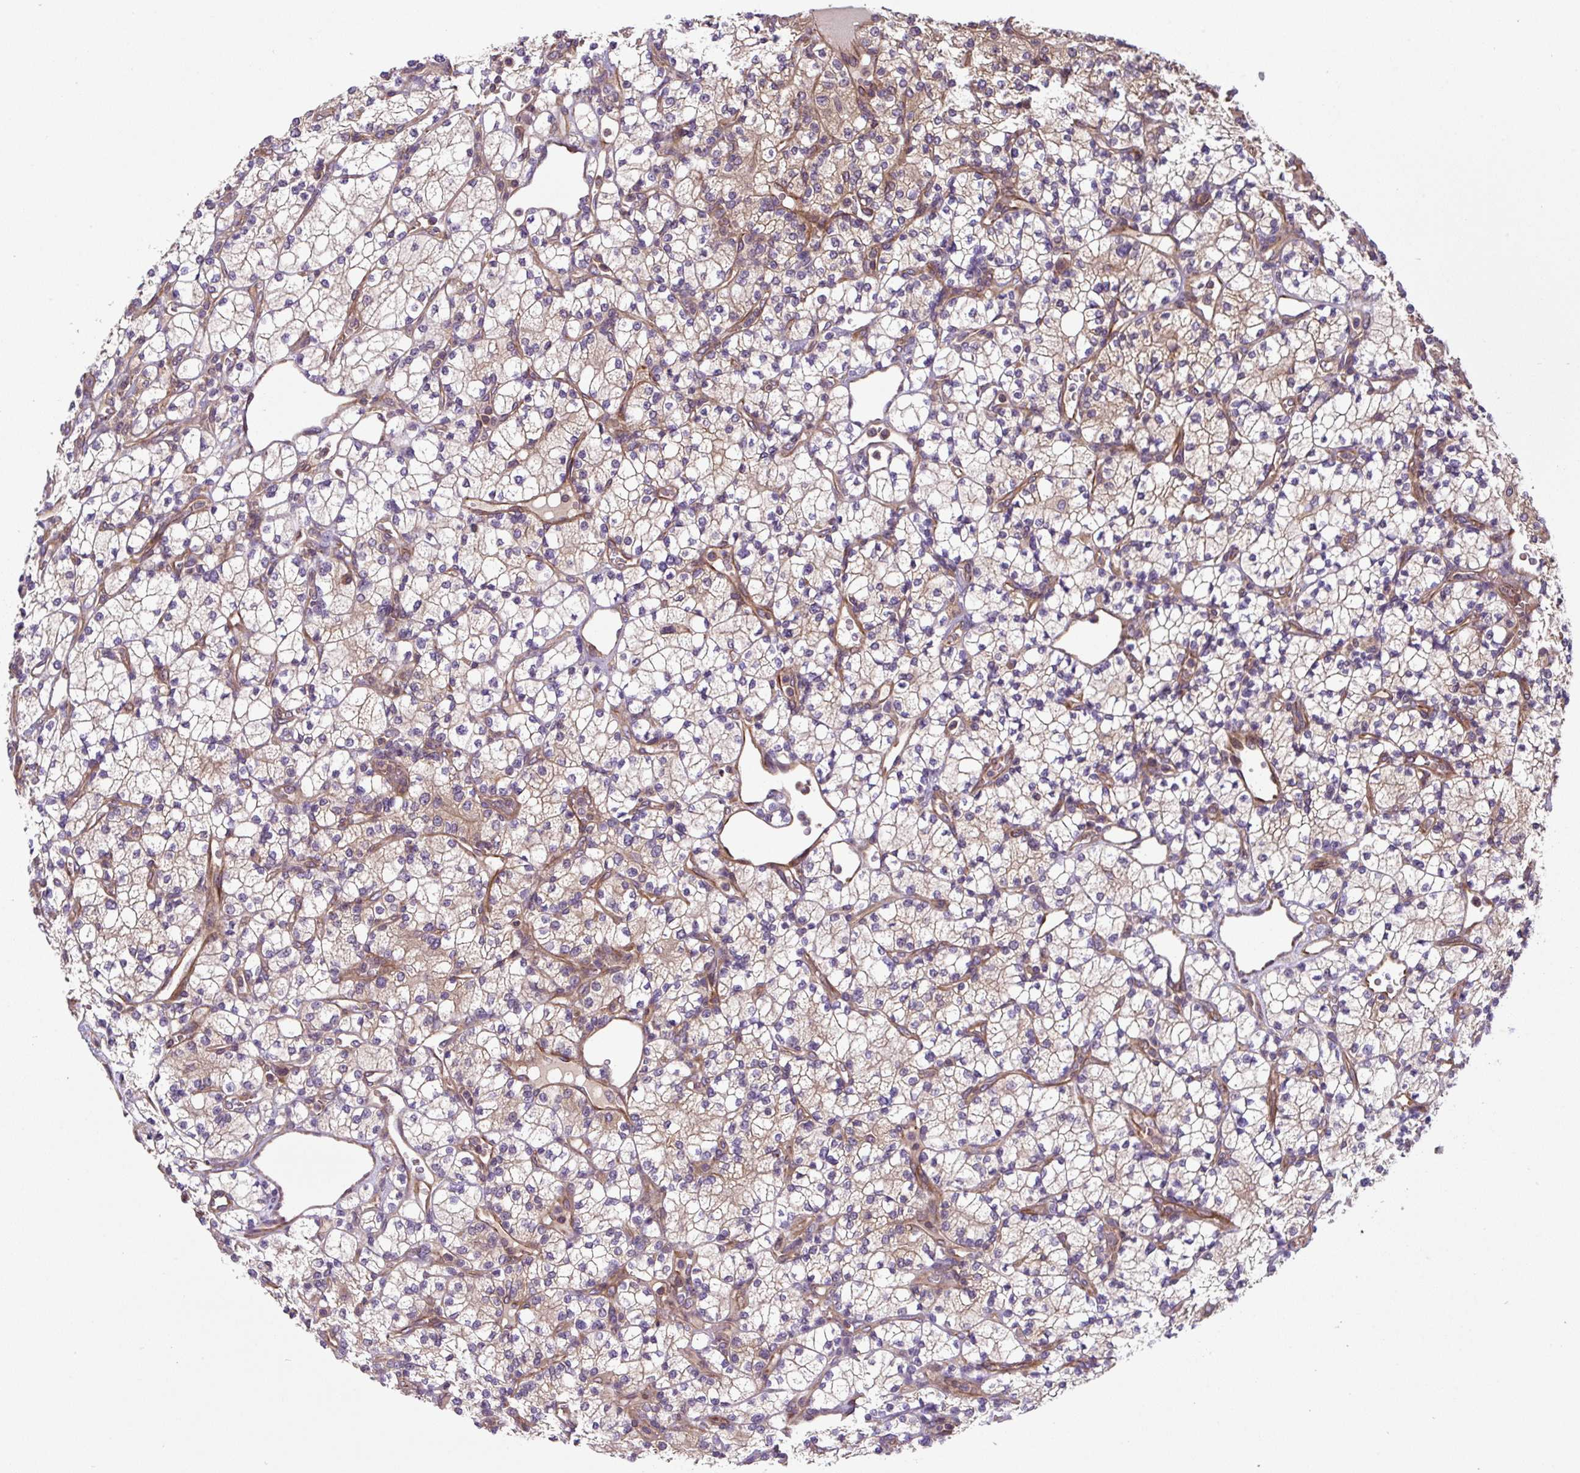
{"staining": {"intensity": "weak", "quantity": ">75%", "location": "cytoplasmic/membranous"}, "tissue": "renal cancer", "cell_type": "Tumor cells", "image_type": "cancer", "snomed": [{"axis": "morphology", "description": "Adenocarcinoma, NOS"}, {"axis": "topography", "description": "Kidney"}], "caption": "Protein expression by IHC reveals weak cytoplasmic/membranous staining in about >75% of tumor cells in renal cancer (adenocarcinoma). (IHC, brightfield microscopy, high magnification).", "gene": "APOBEC3D", "patient": {"sex": "male", "age": 77}}